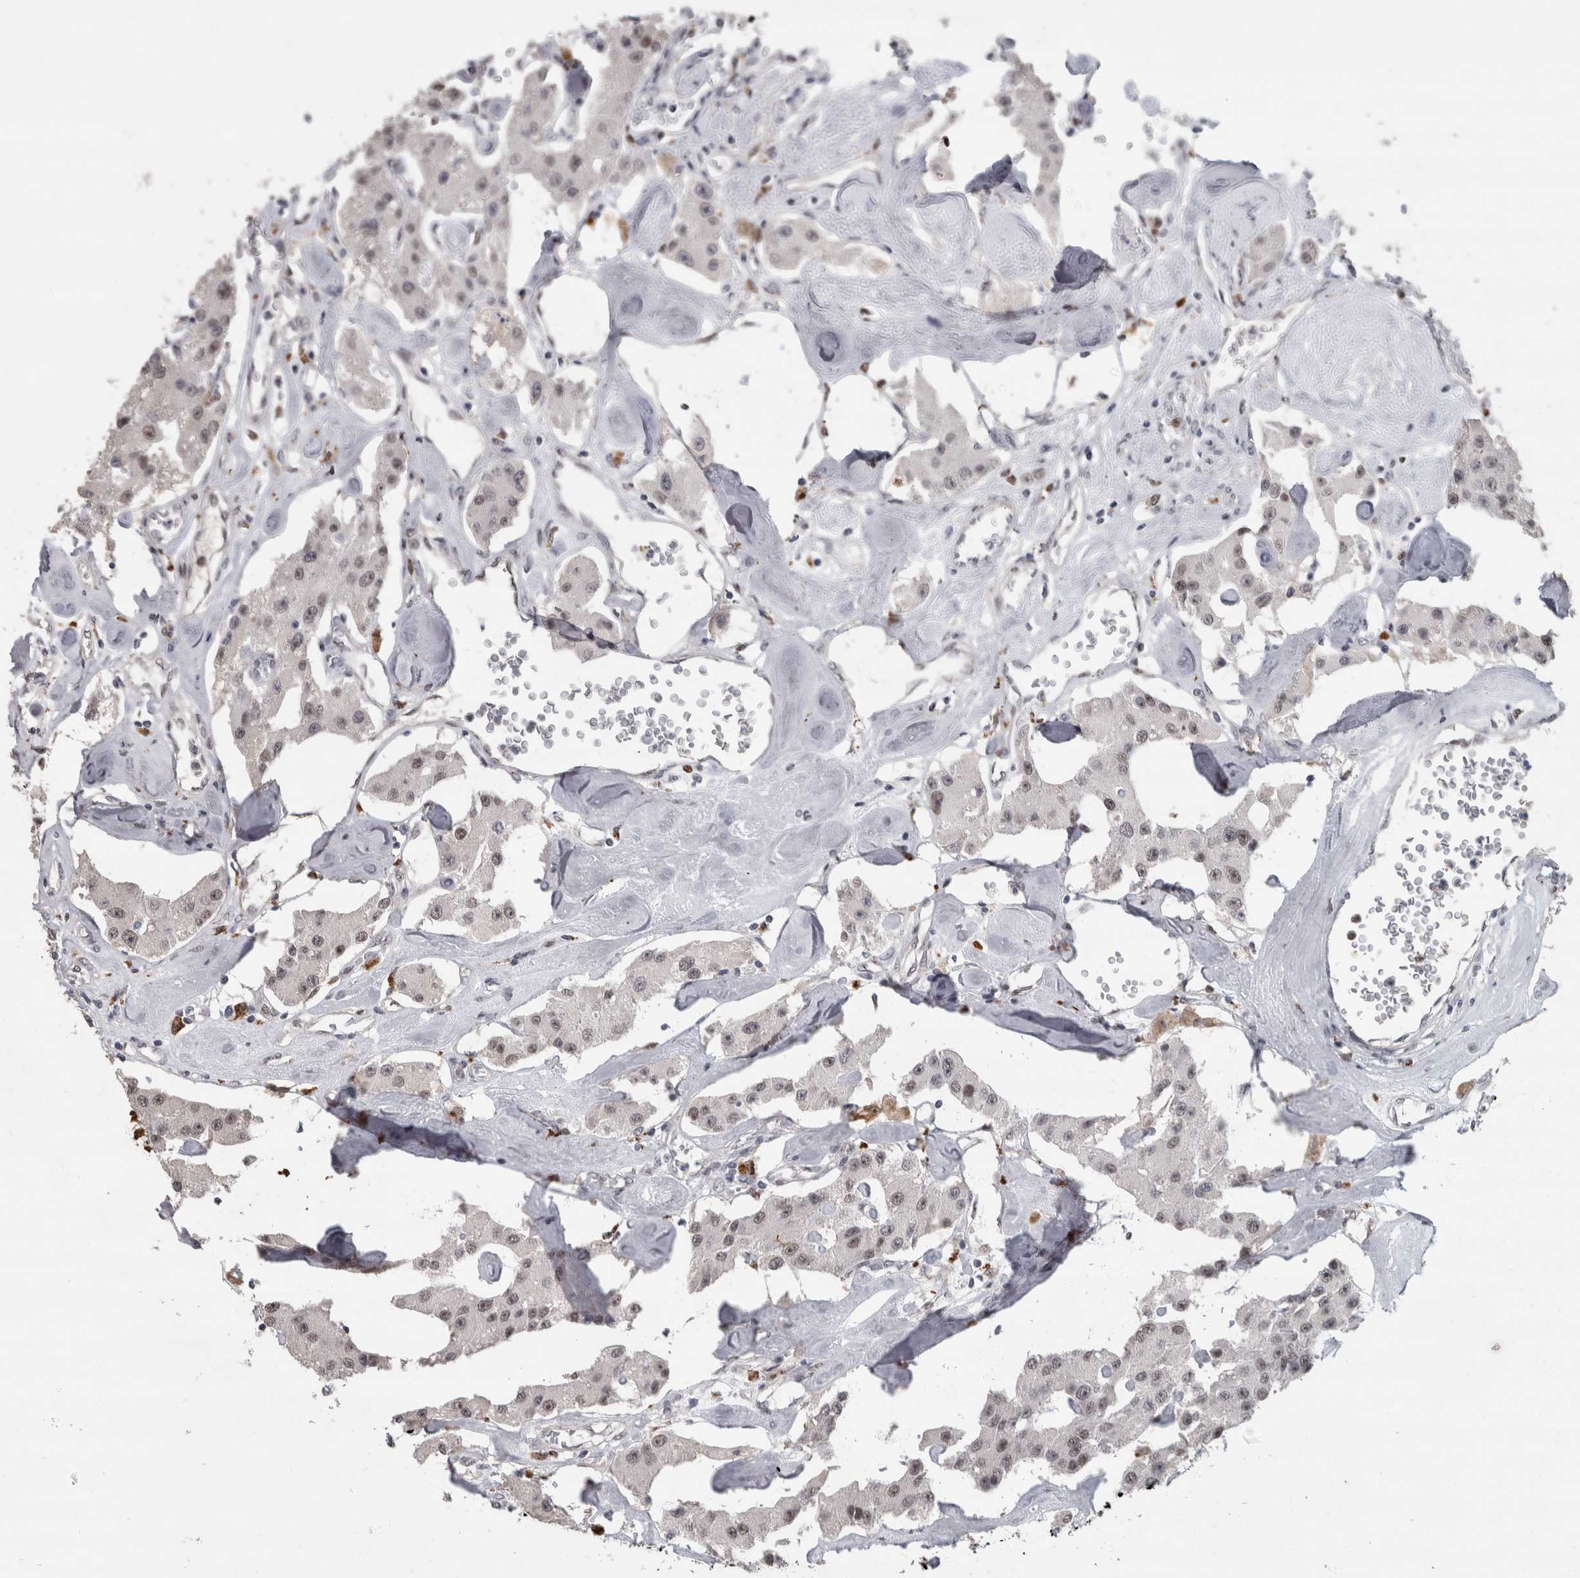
{"staining": {"intensity": "weak", "quantity": "25%-75%", "location": "nuclear"}, "tissue": "carcinoid", "cell_type": "Tumor cells", "image_type": "cancer", "snomed": [{"axis": "morphology", "description": "Carcinoid, malignant, NOS"}, {"axis": "topography", "description": "Pancreas"}], "caption": "High-magnification brightfield microscopy of carcinoid stained with DAB (brown) and counterstained with hematoxylin (blue). tumor cells exhibit weak nuclear staining is present in about25%-75% of cells. The staining is performed using DAB brown chromogen to label protein expression. The nuclei are counter-stained blue using hematoxylin.", "gene": "POLD2", "patient": {"sex": "male", "age": 41}}